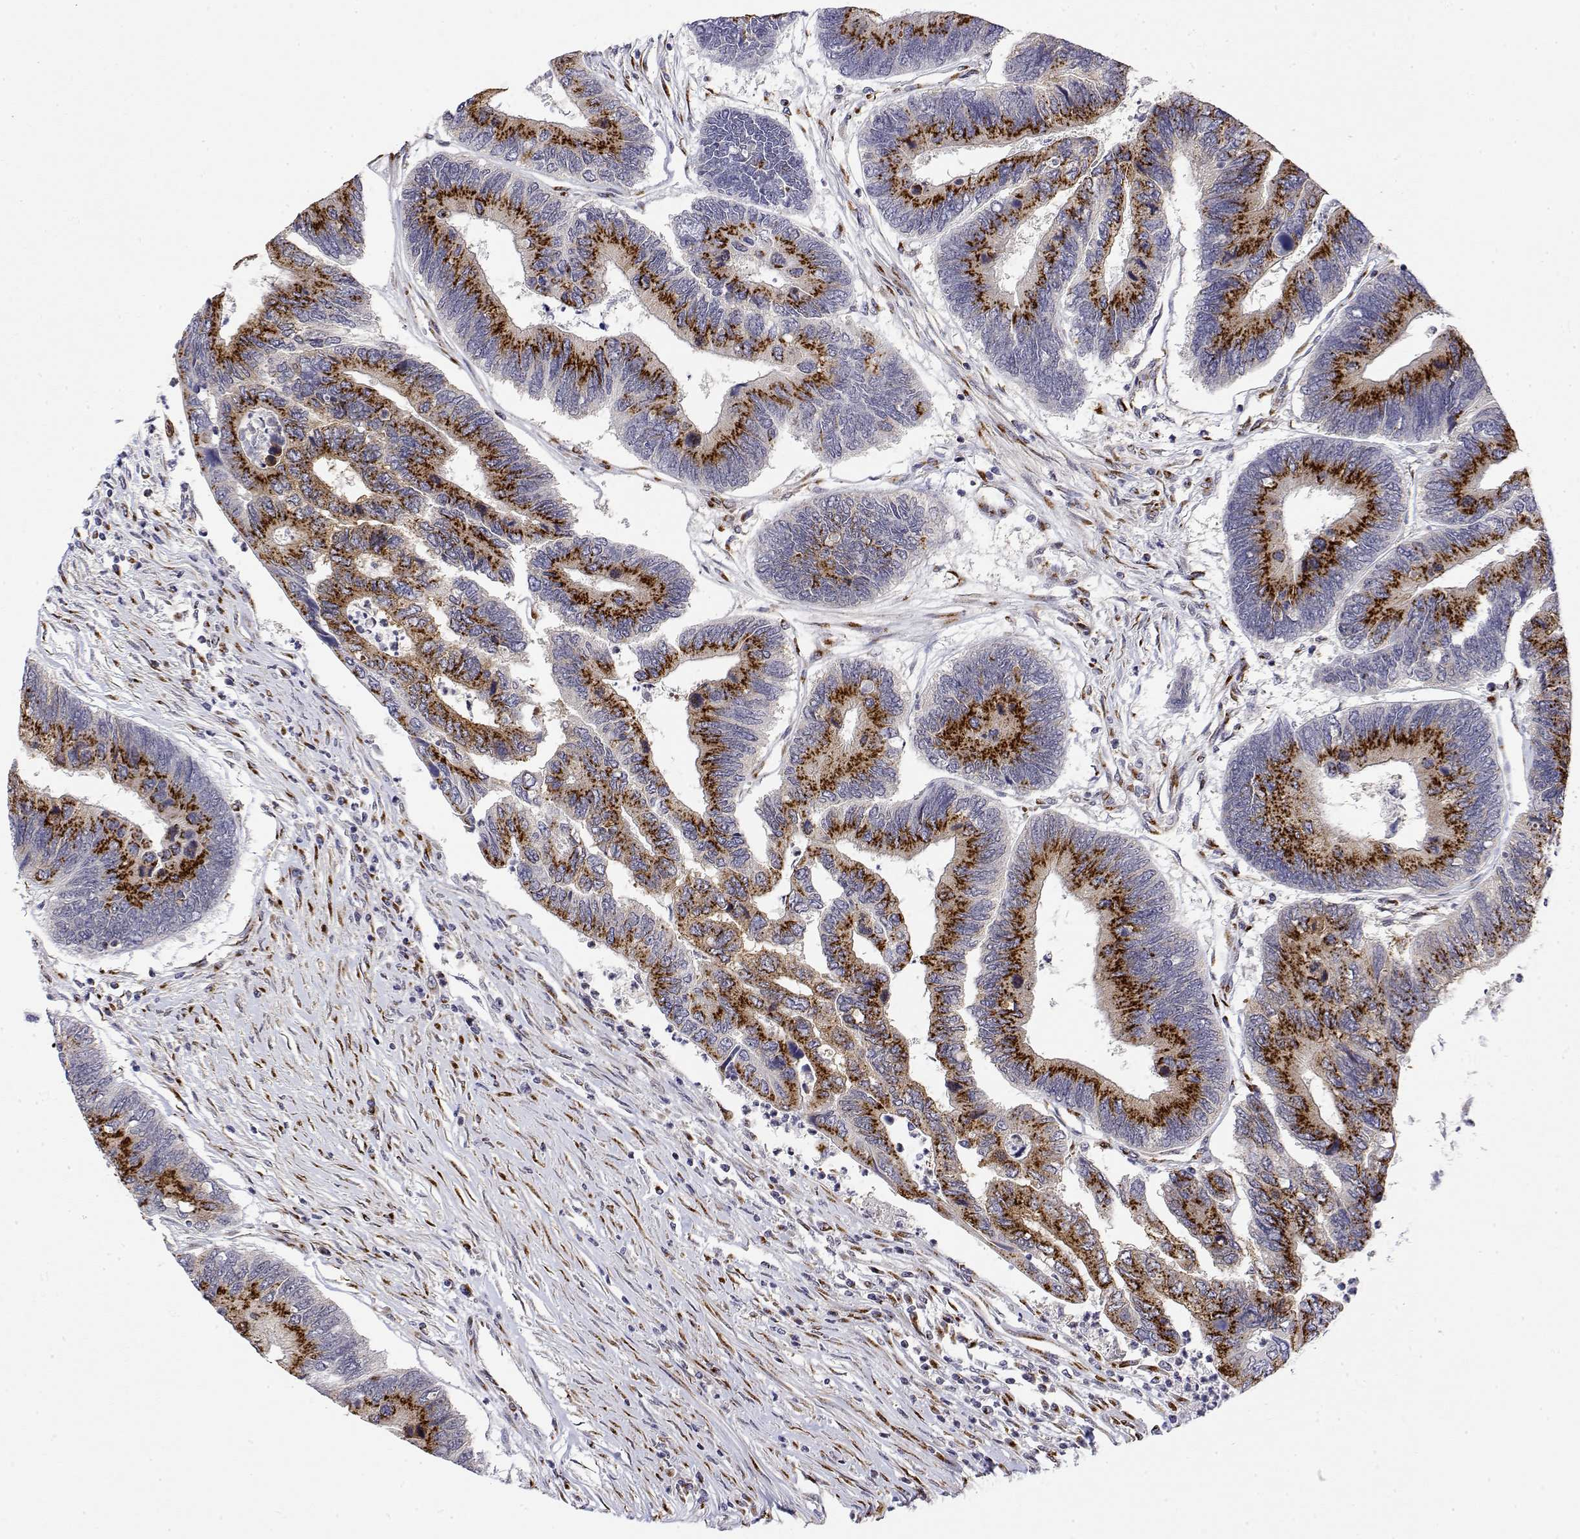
{"staining": {"intensity": "strong", "quantity": ">75%", "location": "cytoplasmic/membranous"}, "tissue": "colorectal cancer", "cell_type": "Tumor cells", "image_type": "cancer", "snomed": [{"axis": "morphology", "description": "Adenocarcinoma, NOS"}, {"axis": "topography", "description": "Colon"}], "caption": "Protein staining displays strong cytoplasmic/membranous staining in about >75% of tumor cells in colorectal adenocarcinoma.", "gene": "YIPF3", "patient": {"sex": "female", "age": 67}}